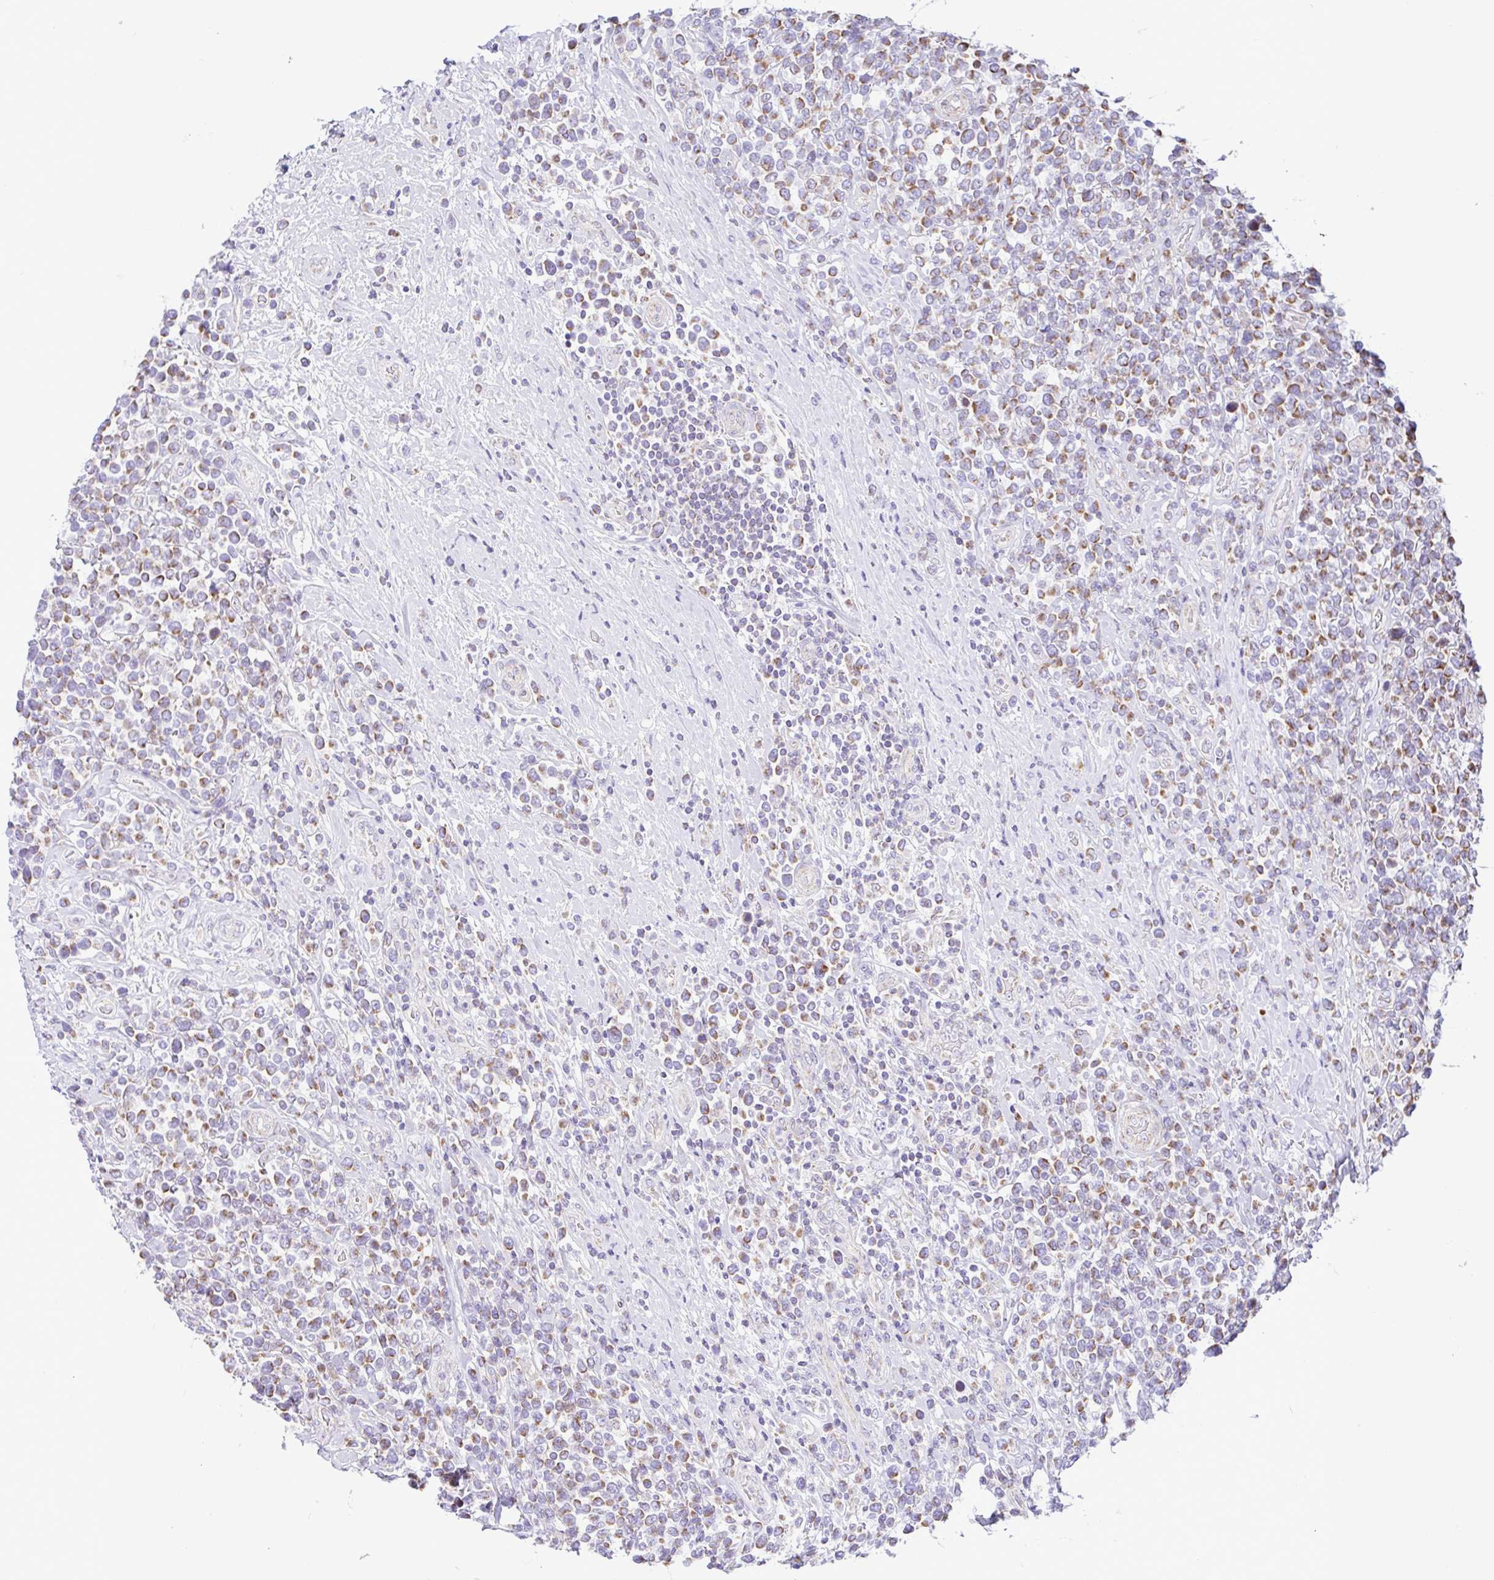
{"staining": {"intensity": "moderate", "quantity": "25%-75%", "location": "cytoplasmic/membranous"}, "tissue": "lymphoma", "cell_type": "Tumor cells", "image_type": "cancer", "snomed": [{"axis": "morphology", "description": "Malignant lymphoma, non-Hodgkin's type, High grade"}, {"axis": "topography", "description": "Soft tissue"}], "caption": "This image reveals immunohistochemistry staining of human high-grade malignant lymphoma, non-Hodgkin's type, with medium moderate cytoplasmic/membranous positivity in about 25%-75% of tumor cells.", "gene": "NDUFS2", "patient": {"sex": "female", "age": 56}}